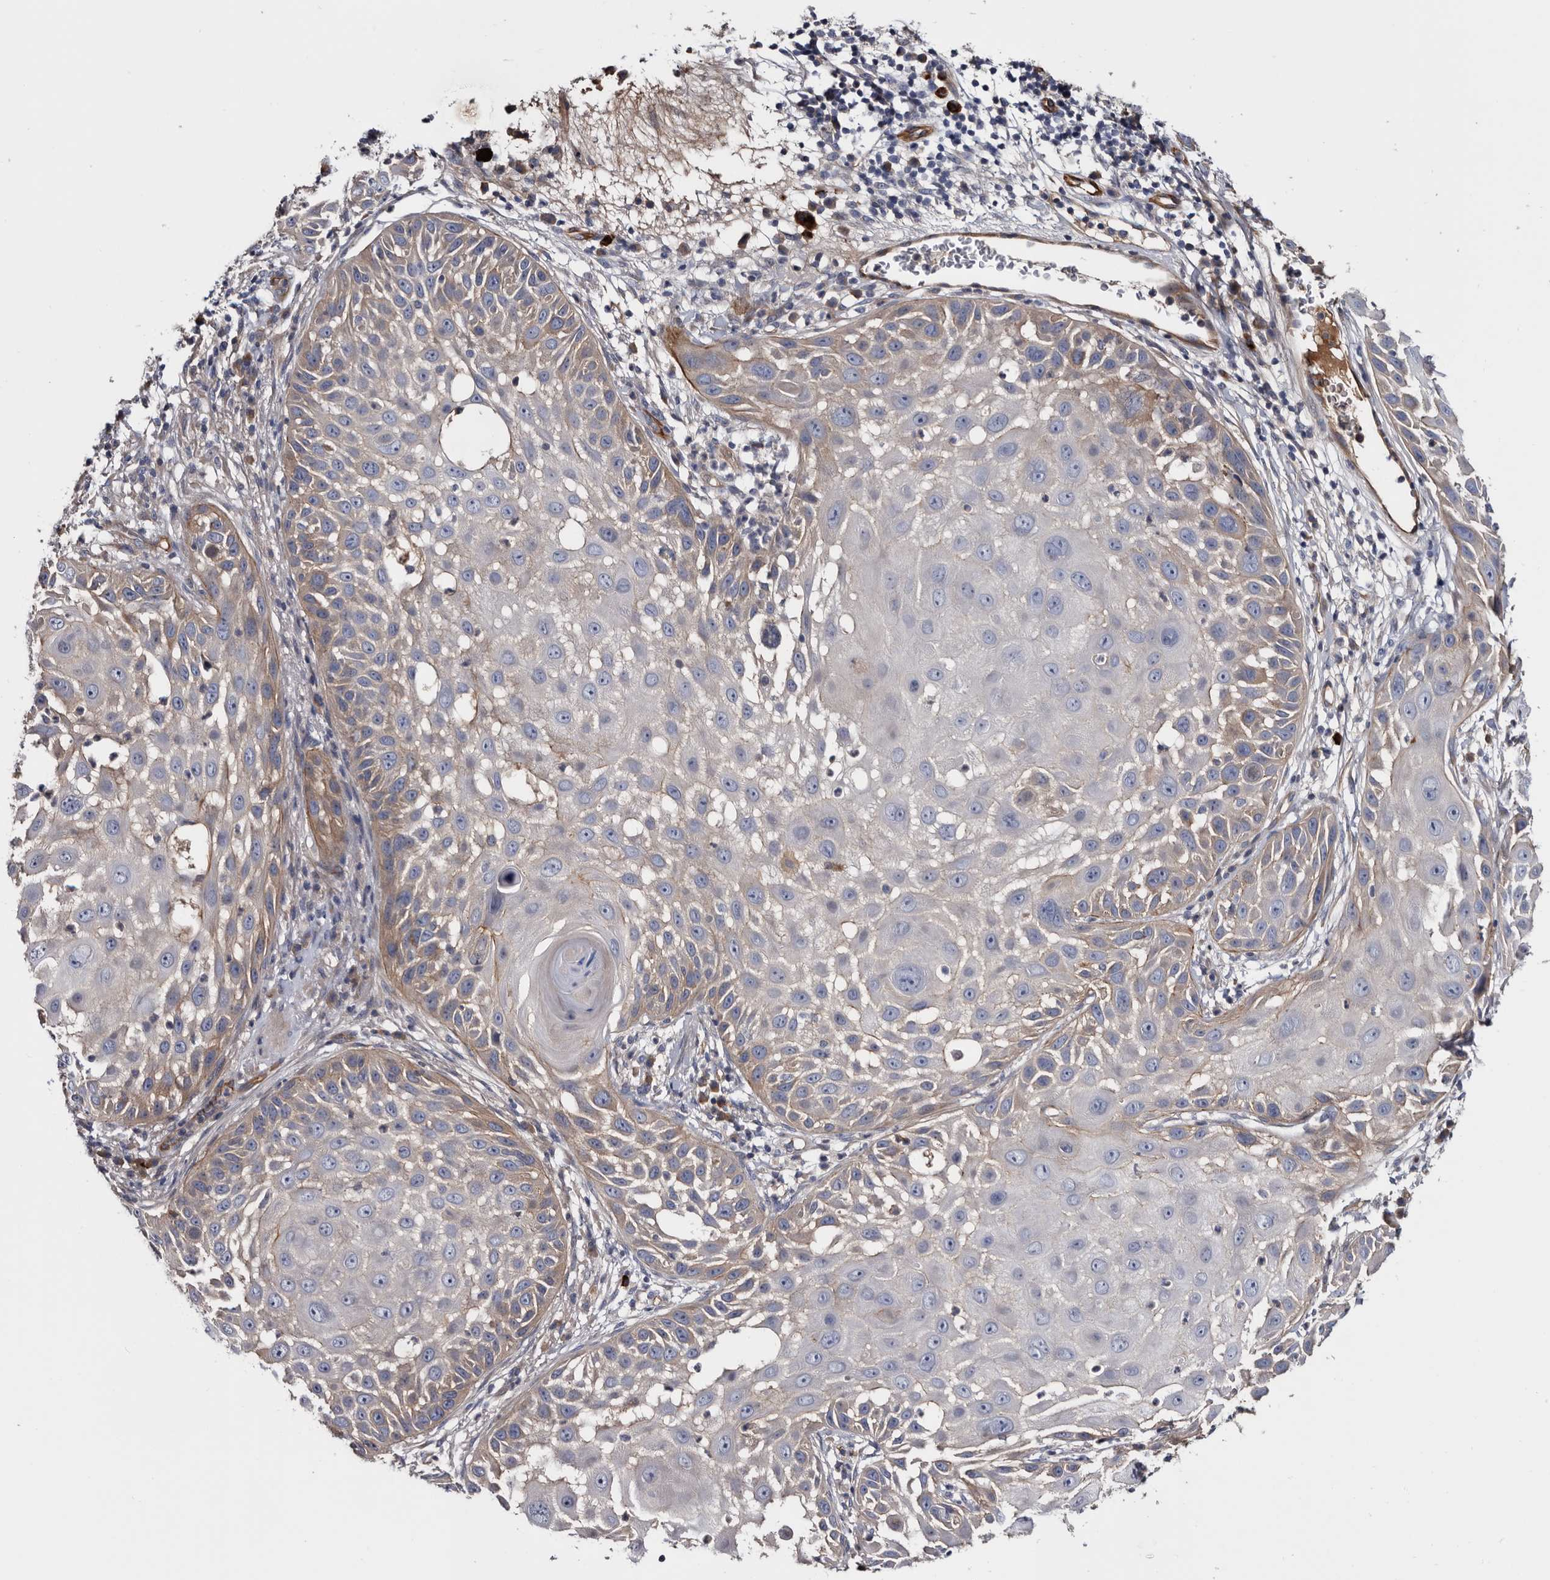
{"staining": {"intensity": "moderate", "quantity": "<25%", "location": "cytoplasmic/membranous"}, "tissue": "skin cancer", "cell_type": "Tumor cells", "image_type": "cancer", "snomed": [{"axis": "morphology", "description": "Squamous cell carcinoma, NOS"}, {"axis": "topography", "description": "Skin"}], "caption": "Human skin cancer (squamous cell carcinoma) stained with a protein marker demonstrates moderate staining in tumor cells.", "gene": "TSPAN17", "patient": {"sex": "female", "age": 44}}